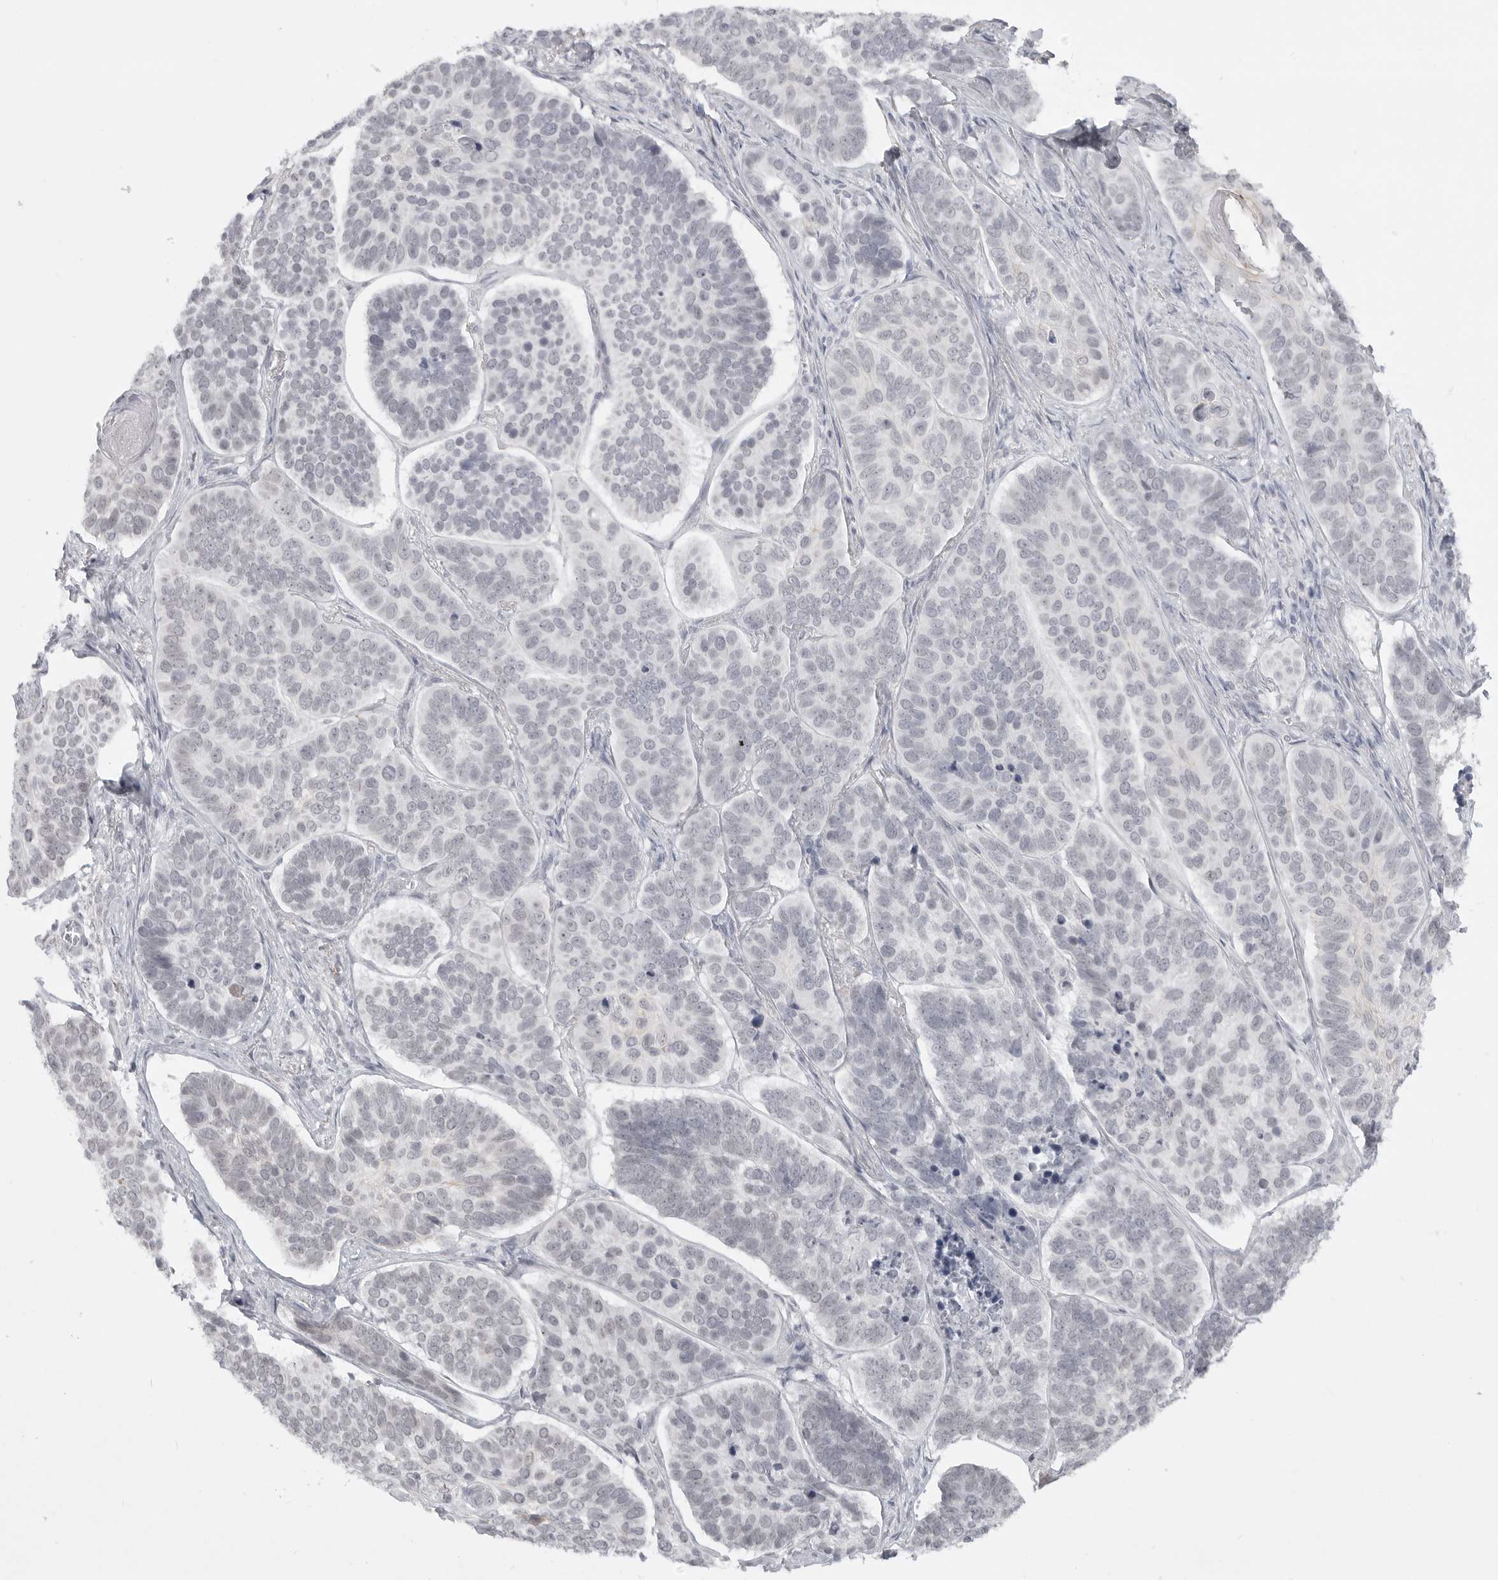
{"staining": {"intensity": "negative", "quantity": "none", "location": "none"}, "tissue": "skin cancer", "cell_type": "Tumor cells", "image_type": "cancer", "snomed": [{"axis": "morphology", "description": "Basal cell carcinoma"}, {"axis": "topography", "description": "Skin"}], "caption": "Image shows no protein staining in tumor cells of basal cell carcinoma (skin) tissue. (DAB (3,3'-diaminobenzidine) immunohistochemistry with hematoxylin counter stain).", "gene": "TCTN3", "patient": {"sex": "male", "age": 62}}